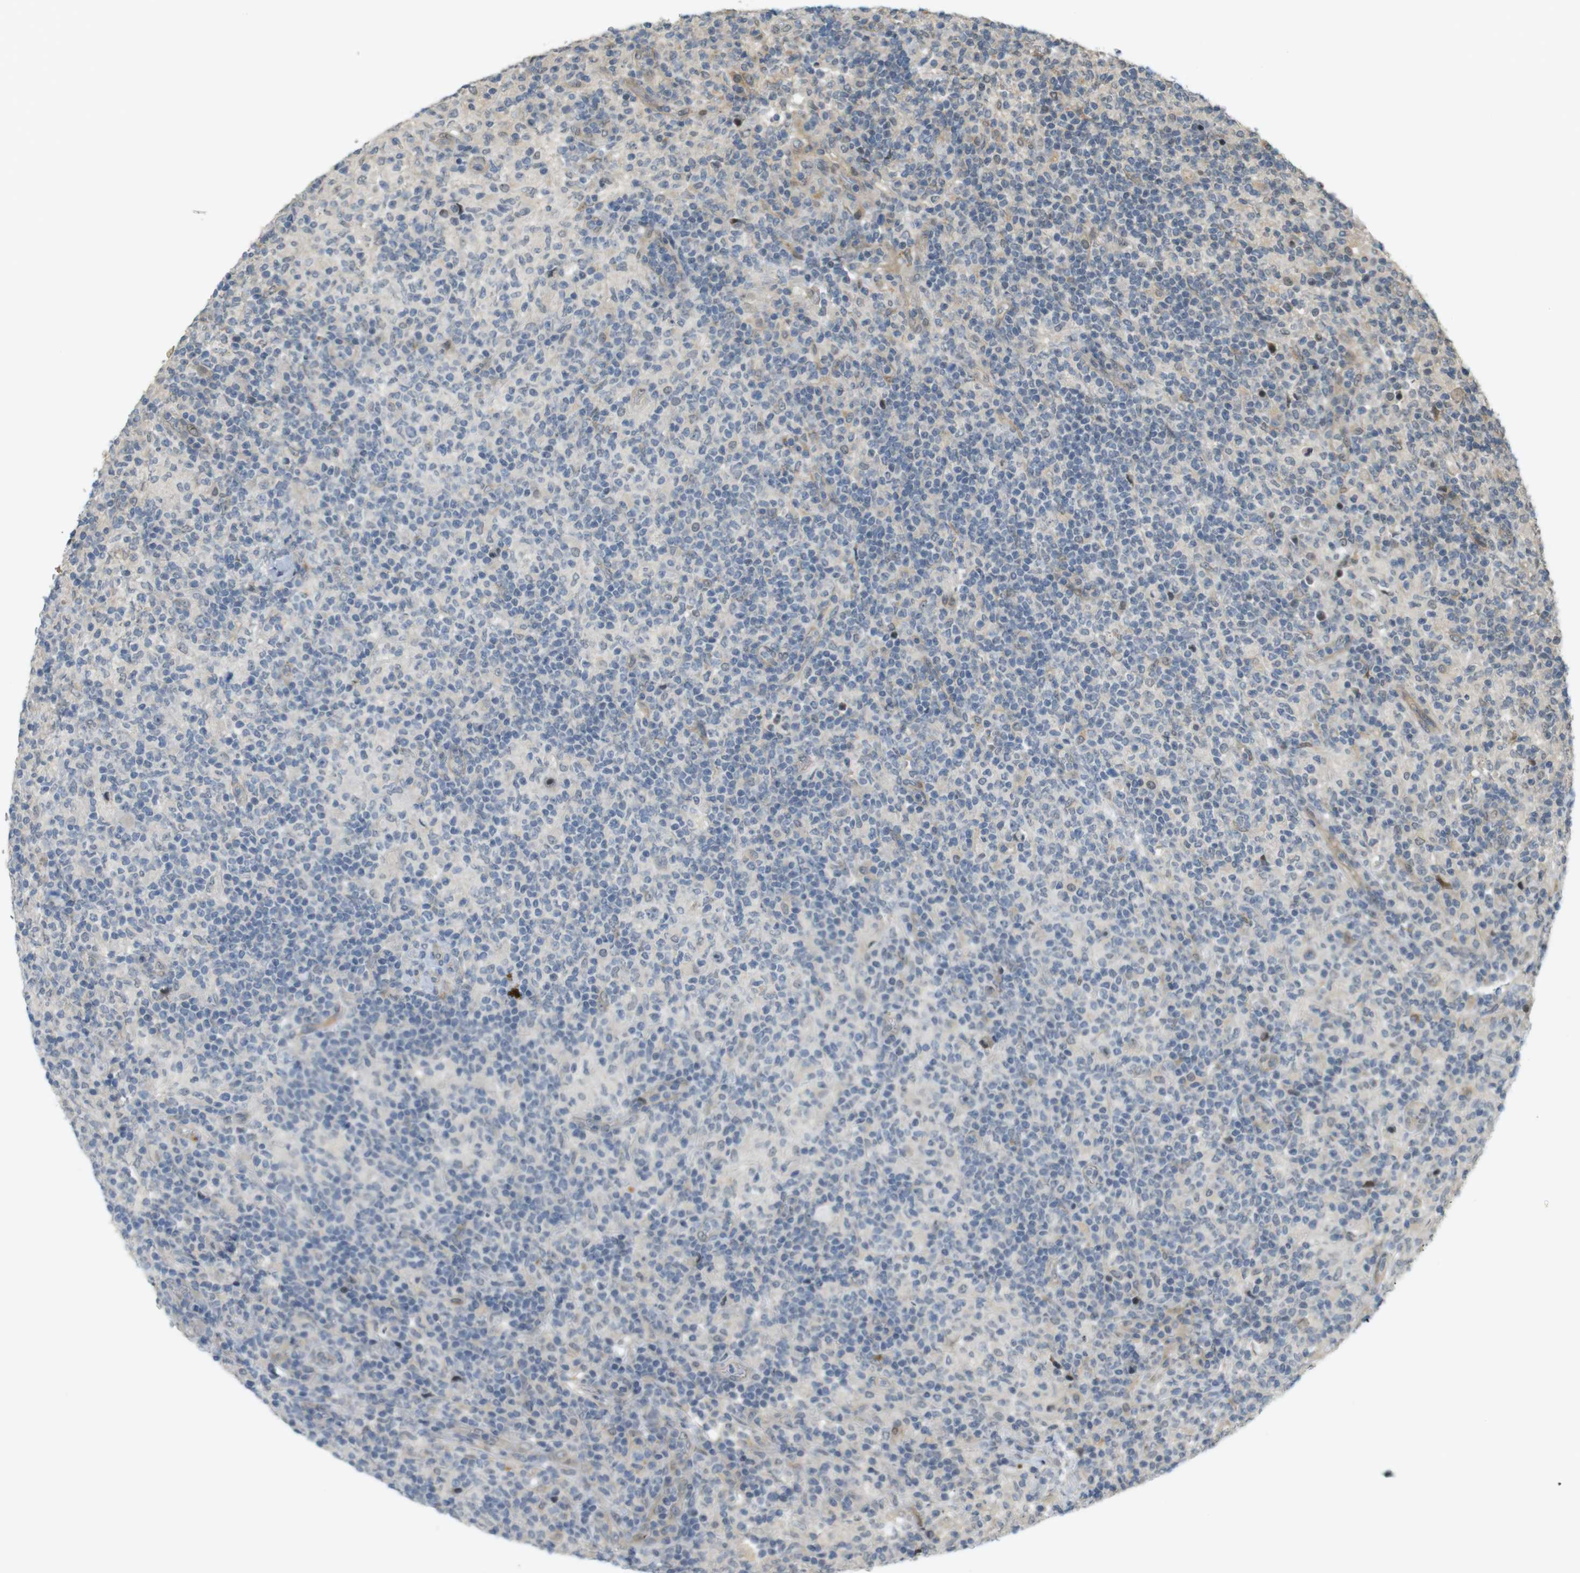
{"staining": {"intensity": "negative", "quantity": "none", "location": "none"}, "tissue": "lymphoma", "cell_type": "Tumor cells", "image_type": "cancer", "snomed": [{"axis": "morphology", "description": "Hodgkin's disease, NOS"}, {"axis": "topography", "description": "Lymph node"}], "caption": "DAB immunohistochemical staining of Hodgkin's disease displays no significant staining in tumor cells.", "gene": "TSPAN9", "patient": {"sex": "male", "age": 70}}